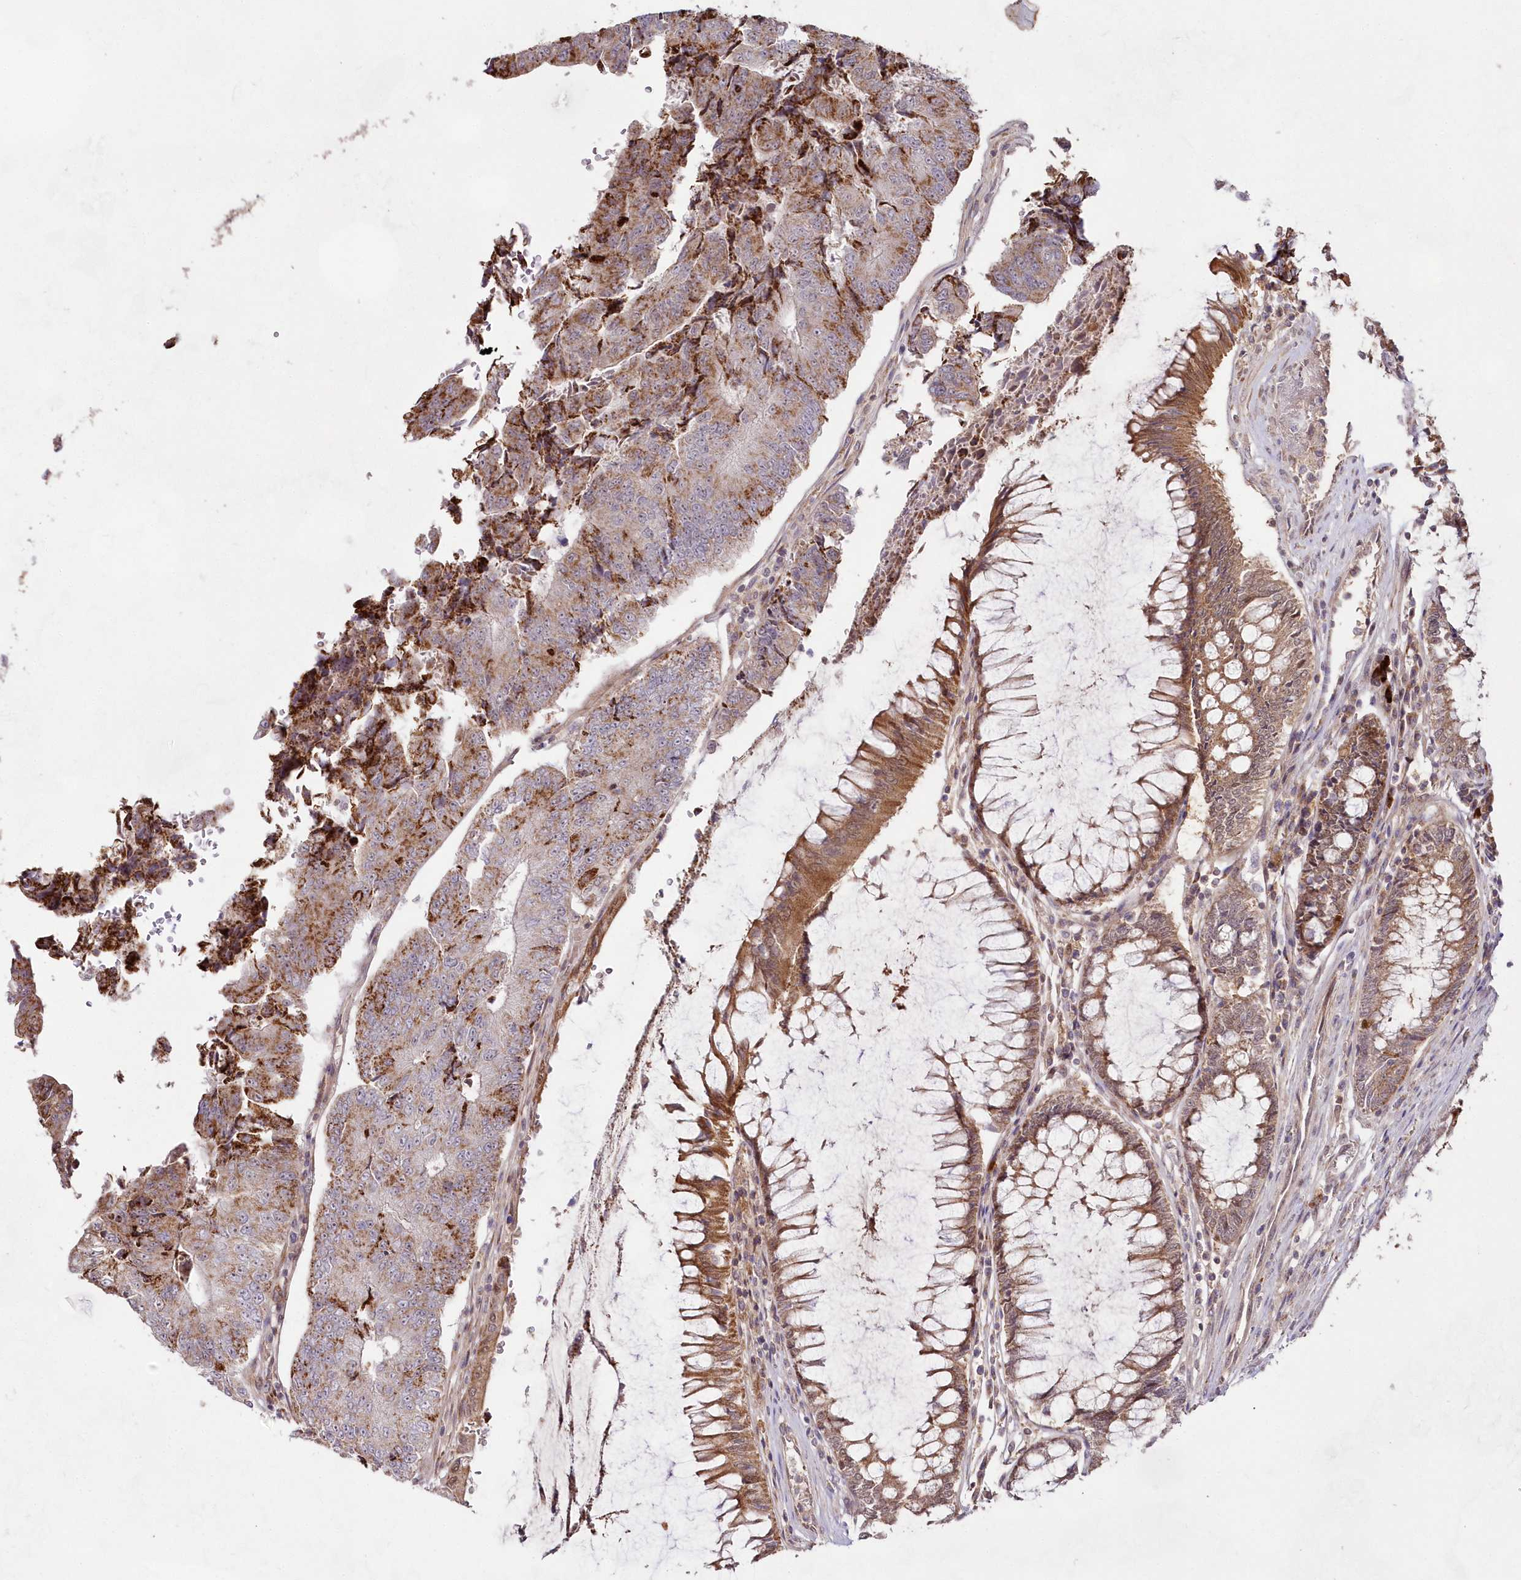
{"staining": {"intensity": "moderate", "quantity": ">75%", "location": "cytoplasmic/membranous"}, "tissue": "colorectal cancer", "cell_type": "Tumor cells", "image_type": "cancer", "snomed": [{"axis": "morphology", "description": "Adenocarcinoma, NOS"}, {"axis": "topography", "description": "Colon"}], "caption": "Immunohistochemistry (IHC) (DAB) staining of human colorectal adenocarcinoma demonstrates moderate cytoplasmic/membranous protein positivity in about >75% of tumor cells.", "gene": "IMPA1", "patient": {"sex": "female", "age": 67}}